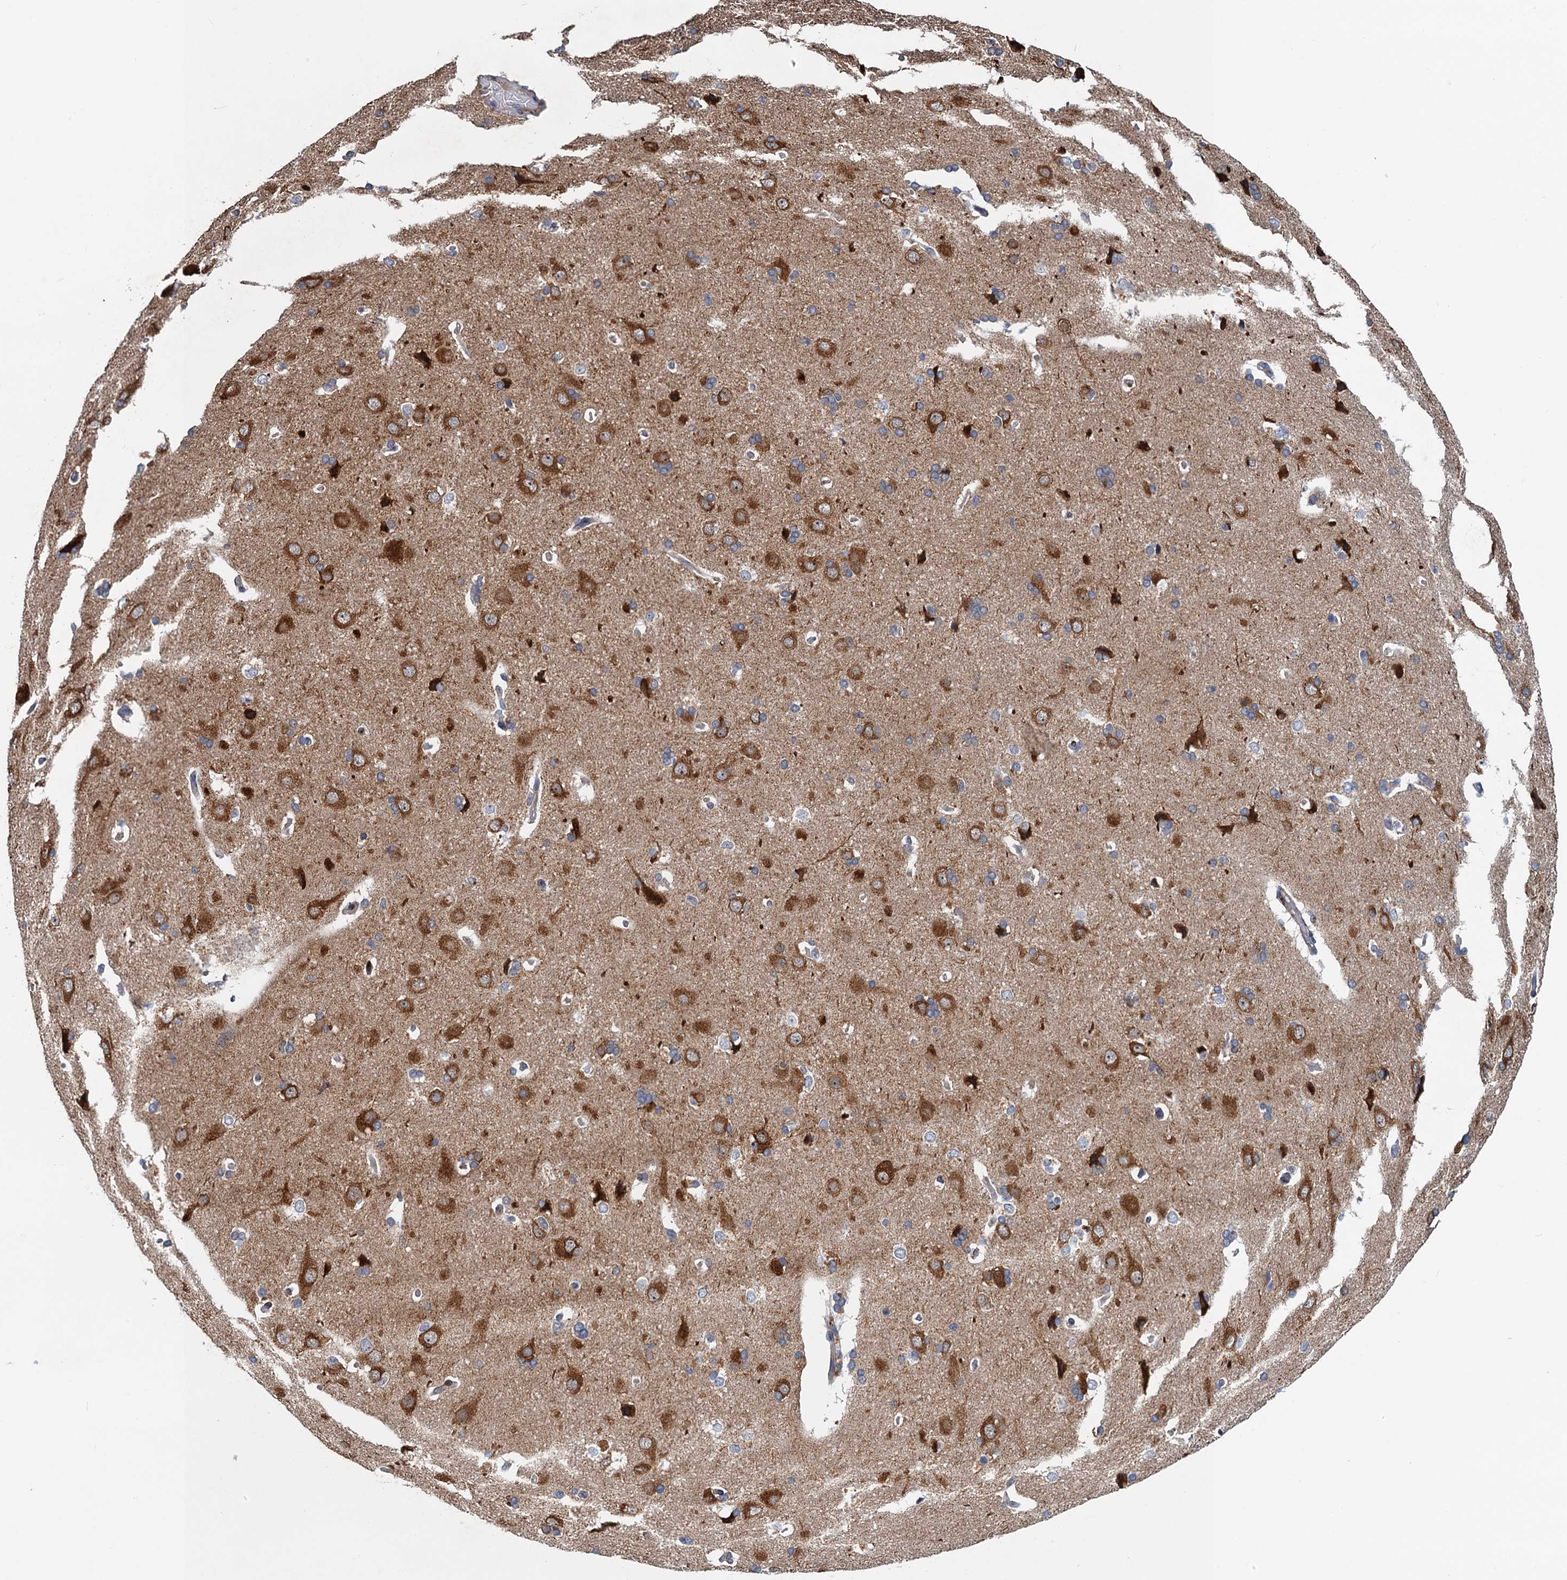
{"staining": {"intensity": "weak", "quantity": "25%-75%", "location": "cytoplasmic/membranous"}, "tissue": "cerebral cortex", "cell_type": "Endothelial cells", "image_type": "normal", "snomed": [{"axis": "morphology", "description": "Normal tissue, NOS"}, {"axis": "topography", "description": "Cerebral cortex"}], "caption": "A high-resolution histopathology image shows immunohistochemistry staining of normal cerebral cortex, which displays weak cytoplasmic/membranous staining in approximately 25%-75% of endothelial cells.", "gene": "NBEA", "patient": {"sex": "male", "age": 62}}